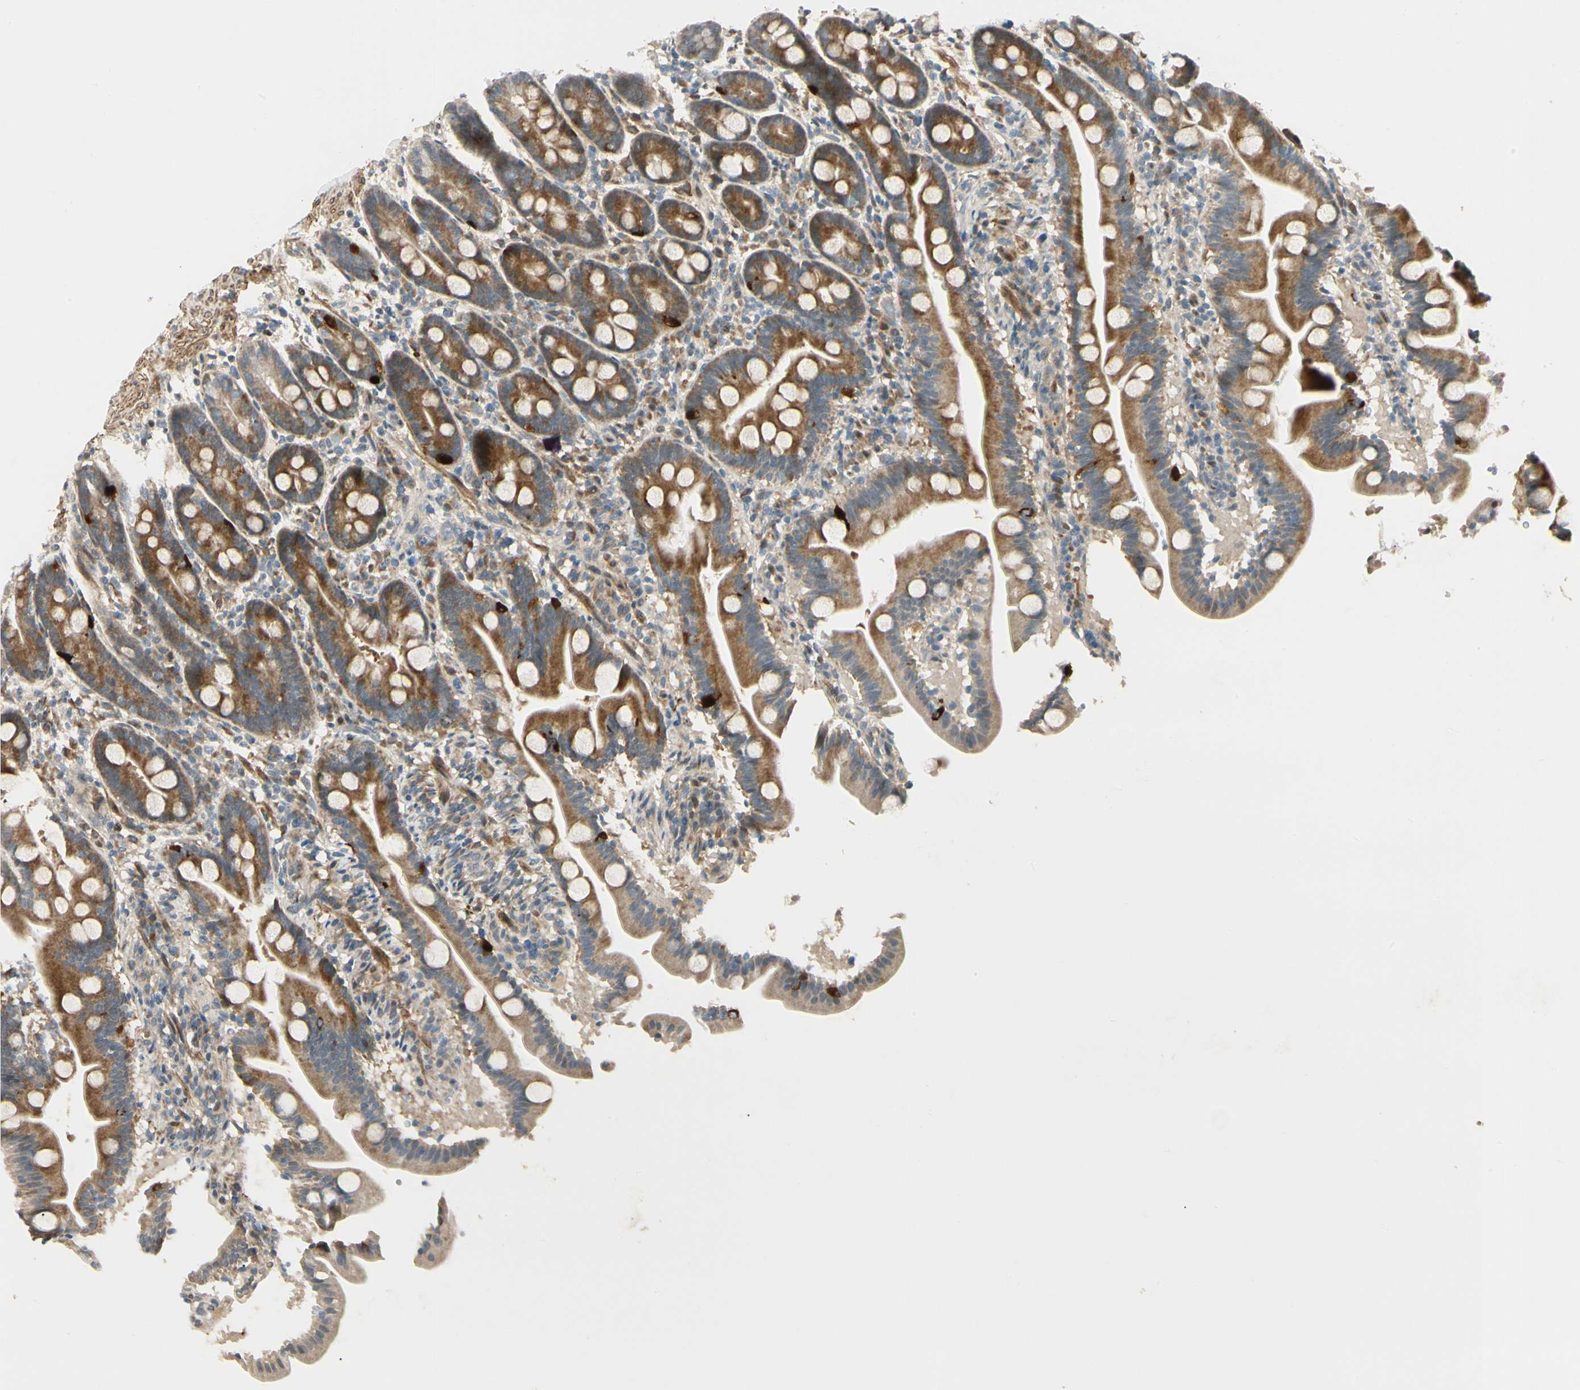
{"staining": {"intensity": "moderate", "quantity": ">75%", "location": "cytoplasmic/membranous"}, "tissue": "duodenum", "cell_type": "Glandular cells", "image_type": "normal", "snomed": [{"axis": "morphology", "description": "Normal tissue, NOS"}, {"axis": "topography", "description": "Duodenum"}], "caption": "Protein staining shows moderate cytoplasmic/membranous positivity in about >75% of glandular cells in benign duodenum.", "gene": "P4HA3", "patient": {"sex": "male", "age": 54}}